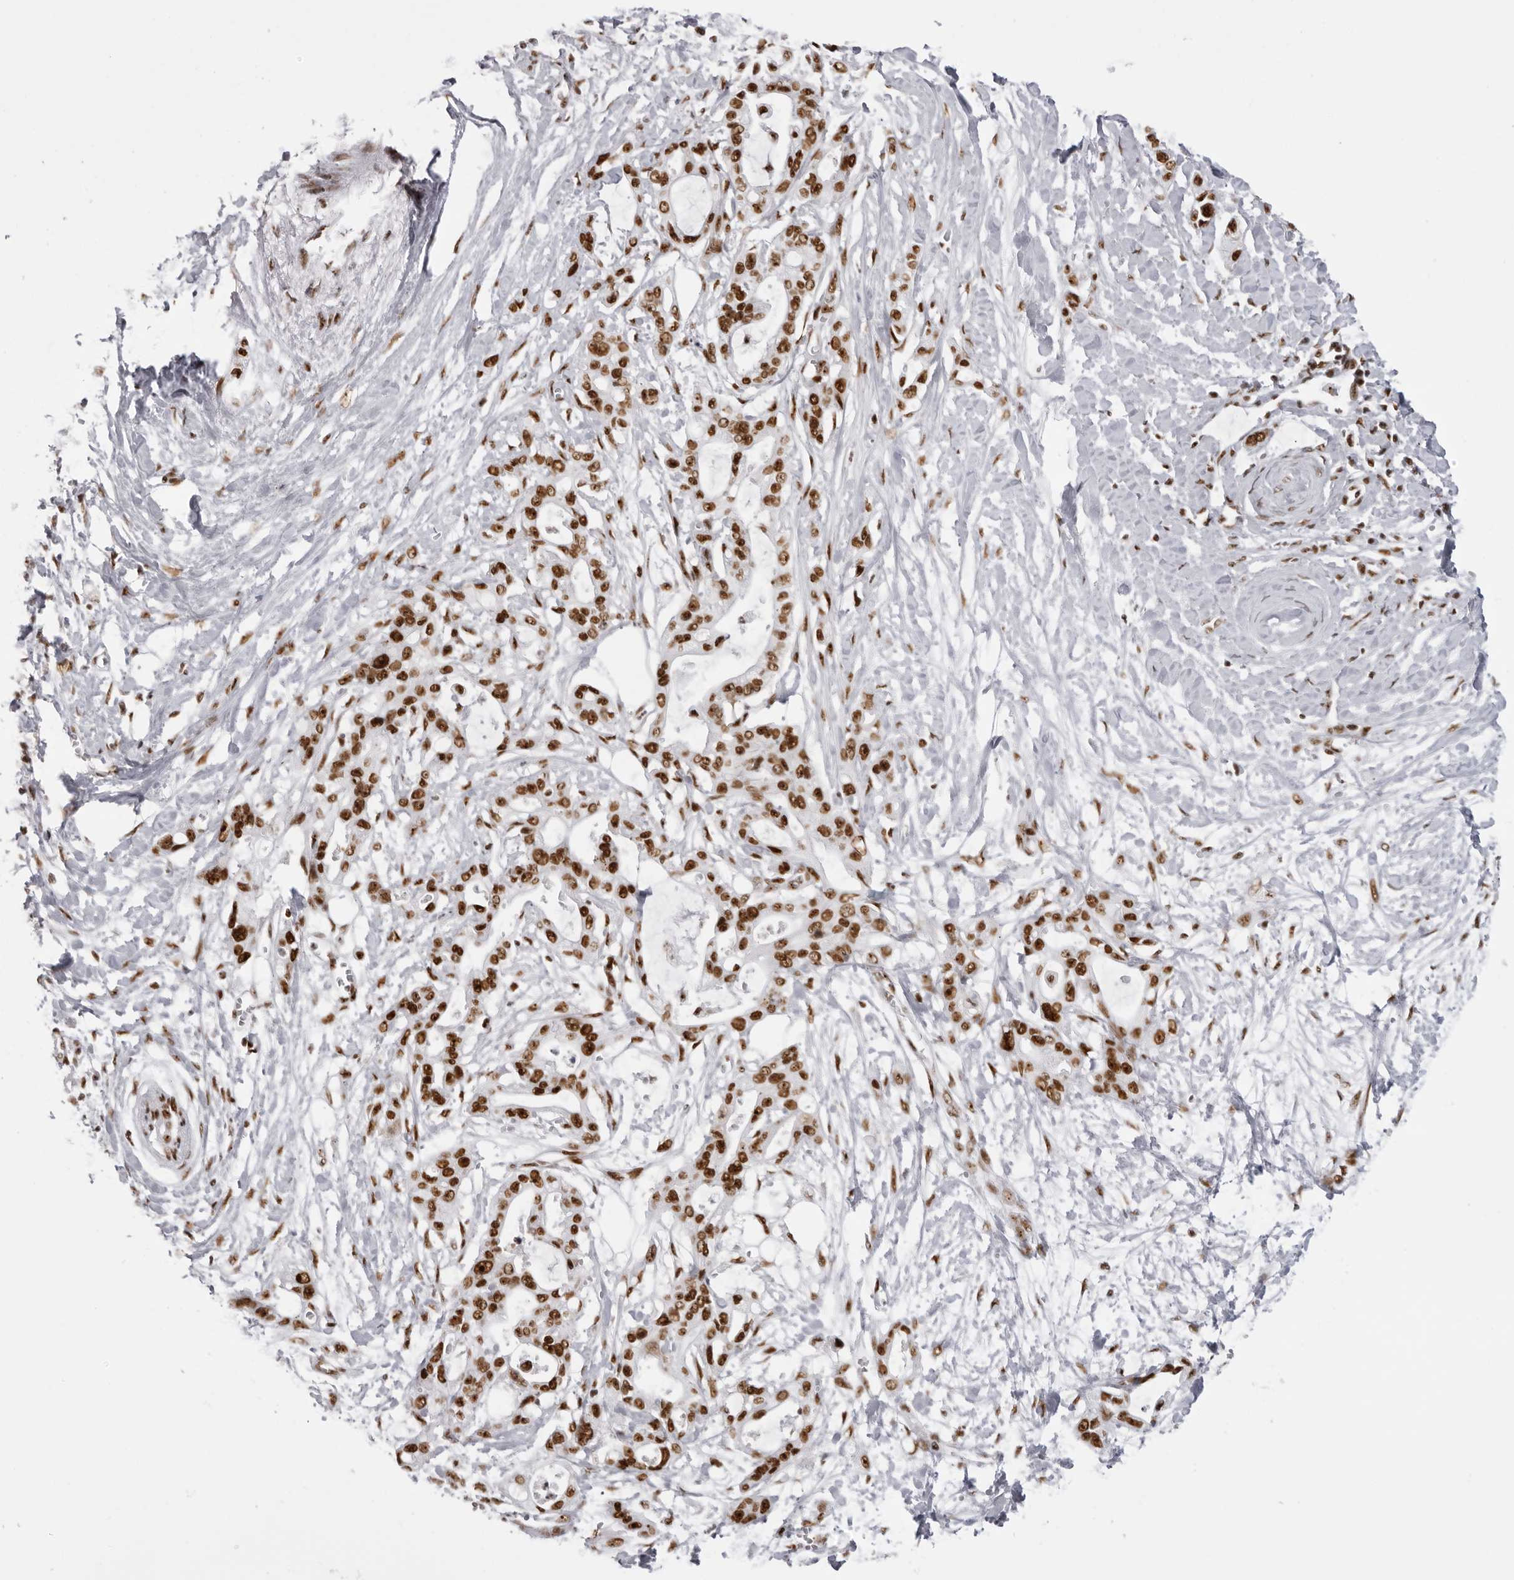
{"staining": {"intensity": "strong", "quantity": ">75%", "location": "nuclear"}, "tissue": "pancreatic cancer", "cell_type": "Tumor cells", "image_type": "cancer", "snomed": [{"axis": "morphology", "description": "Adenocarcinoma, NOS"}, {"axis": "topography", "description": "Pancreas"}], "caption": "Adenocarcinoma (pancreatic) stained with a brown dye shows strong nuclear positive staining in approximately >75% of tumor cells.", "gene": "DHX9", "patient": {"sex": "male", "age": 68}}